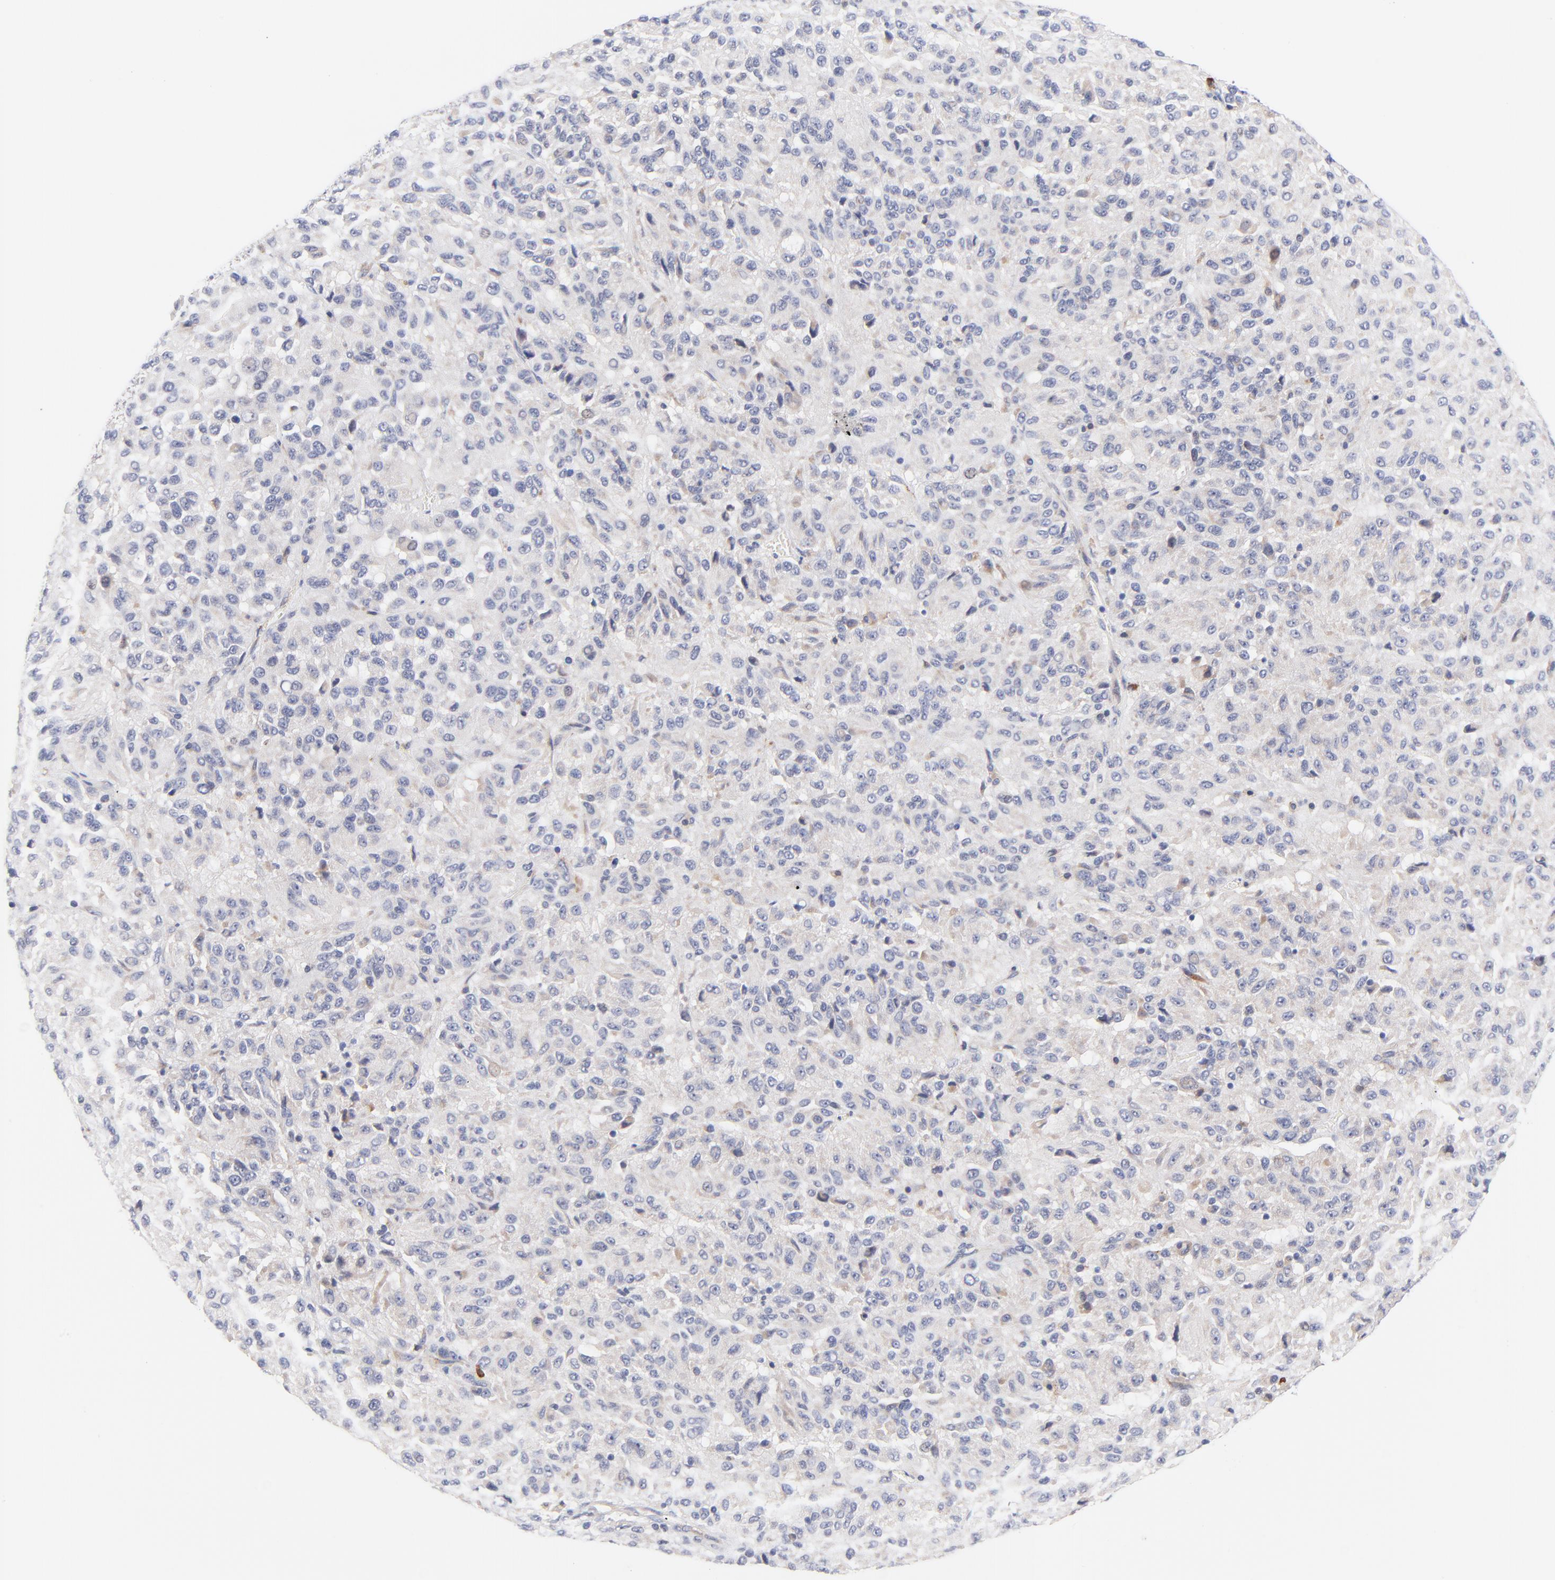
{"staining": {"intensity": "negative", "quantity": "none", "location": "none"}, "tissue": "melanoma", "cell_type": "Tumor cells", "image_type": "cancer", "snomed": [{"axis": "morphology", "description": "Malignant melanoma, Metastatic site"}, {"axis": "topography", "description": "Lung"}], "caption": "Immunohistochemical staining of melanoma shows no significant positivity in tumor cells. (DAB immunohistochemistry visualized using brightfield microscopy, high magnification).", "gene": "AFF2", "patient": {"sex": "male", "age": 64}}